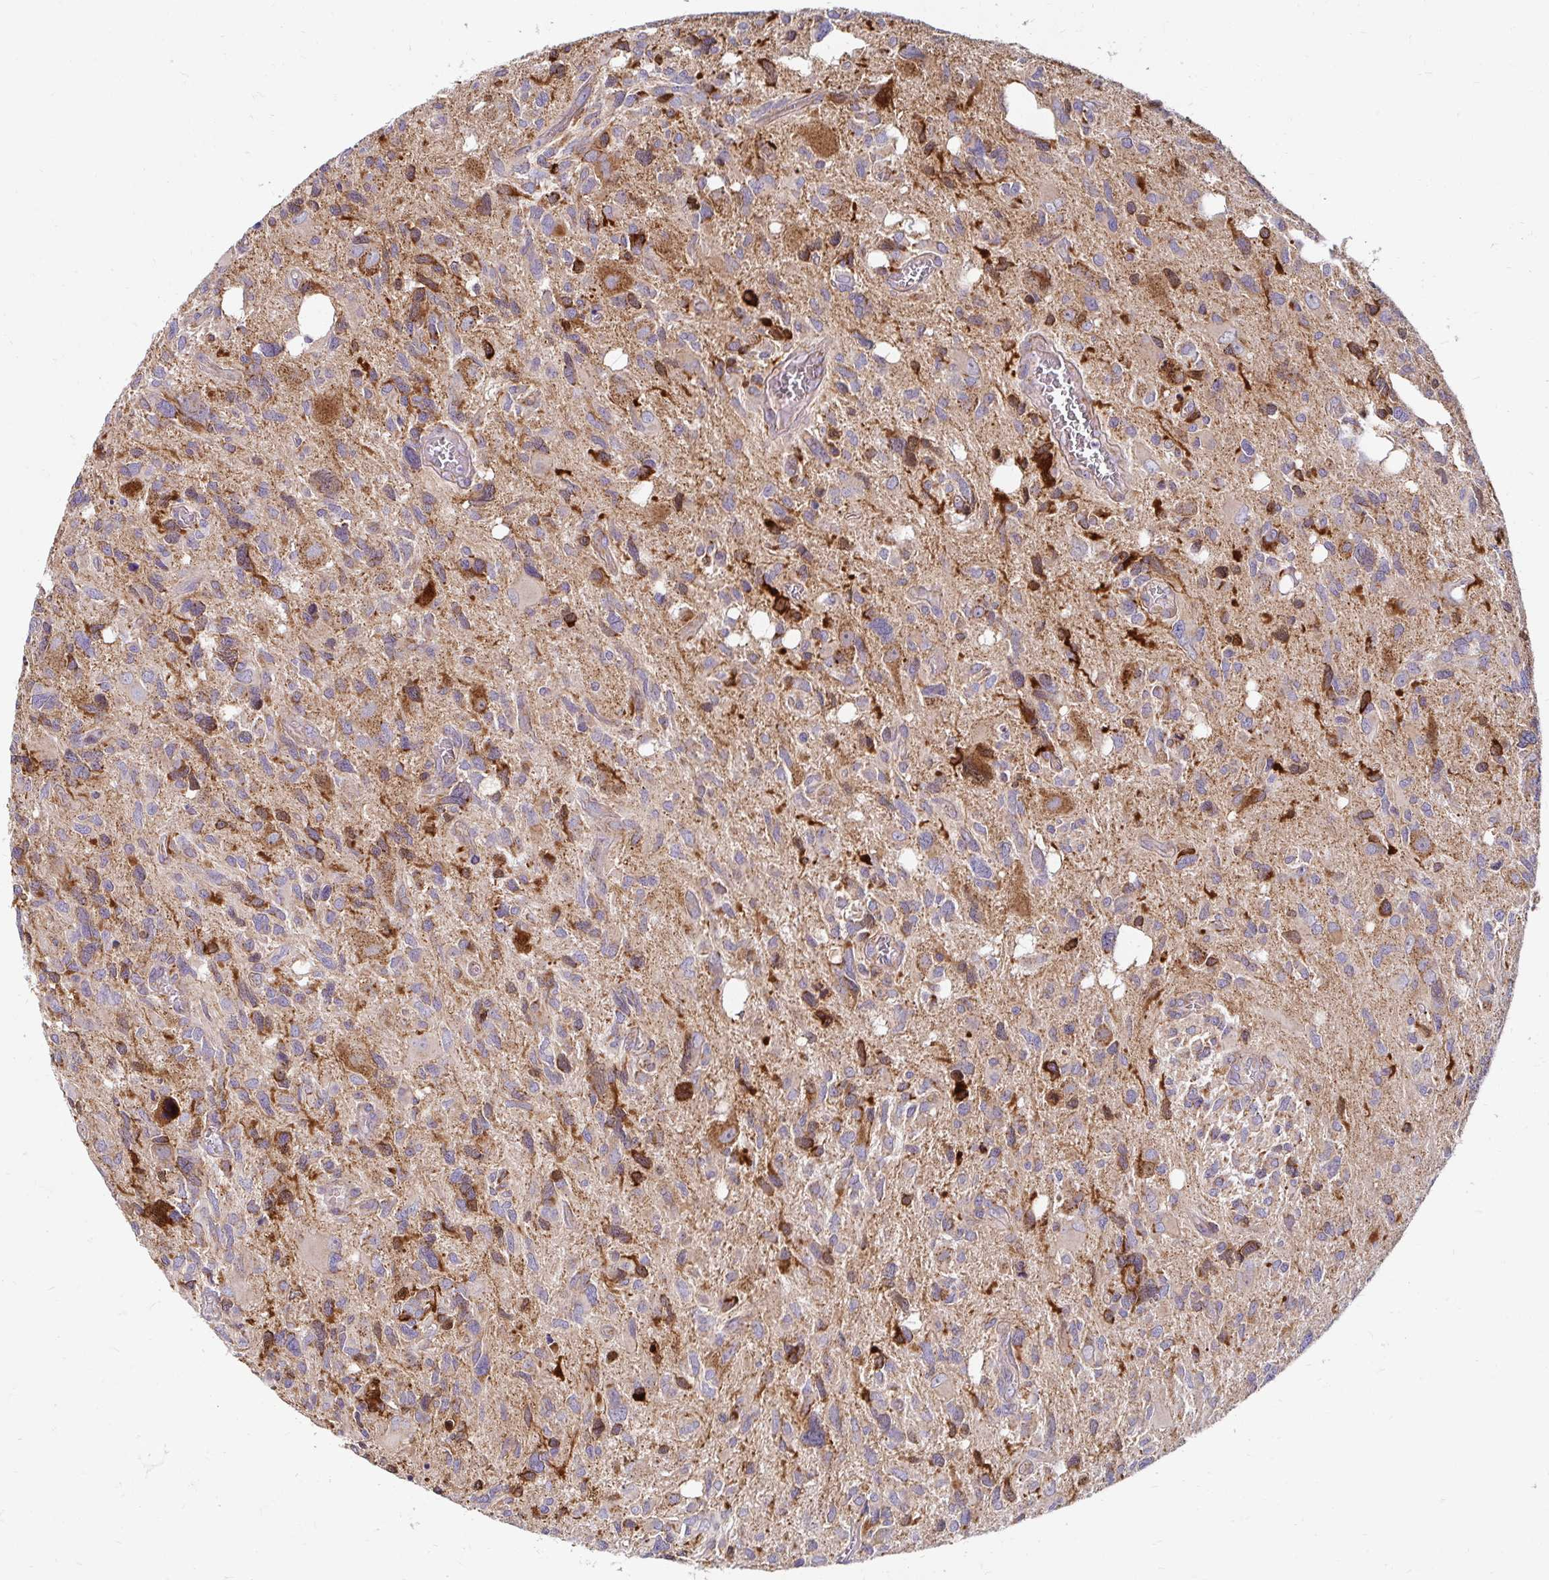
{"staining": {"intensity": "strong", "quantity": "<25%", "location": "cytoplasmic/membranous"}, "tissue": "glioma", "cell_type": "Tumor cells", "image_type": "cancer", "snomed": [{"axis": "morphology", "description": "Glioma, malignant, High grade"}, {"axis": "topography", "description": "Brain"}], "caption": "Glioma was stained to show a protein in brown. There is medium levels of strong cytoplasmic/membranous staining in approximately <25% of tumor cells. The staining was performed using DAB (3,3'-diaminobenzidine), with brown indicating positive protein expression. Nuclei are stained blue with hematoxylin.", "gene": "SKP2", "patient": {"sex": "male", "age": 49}}